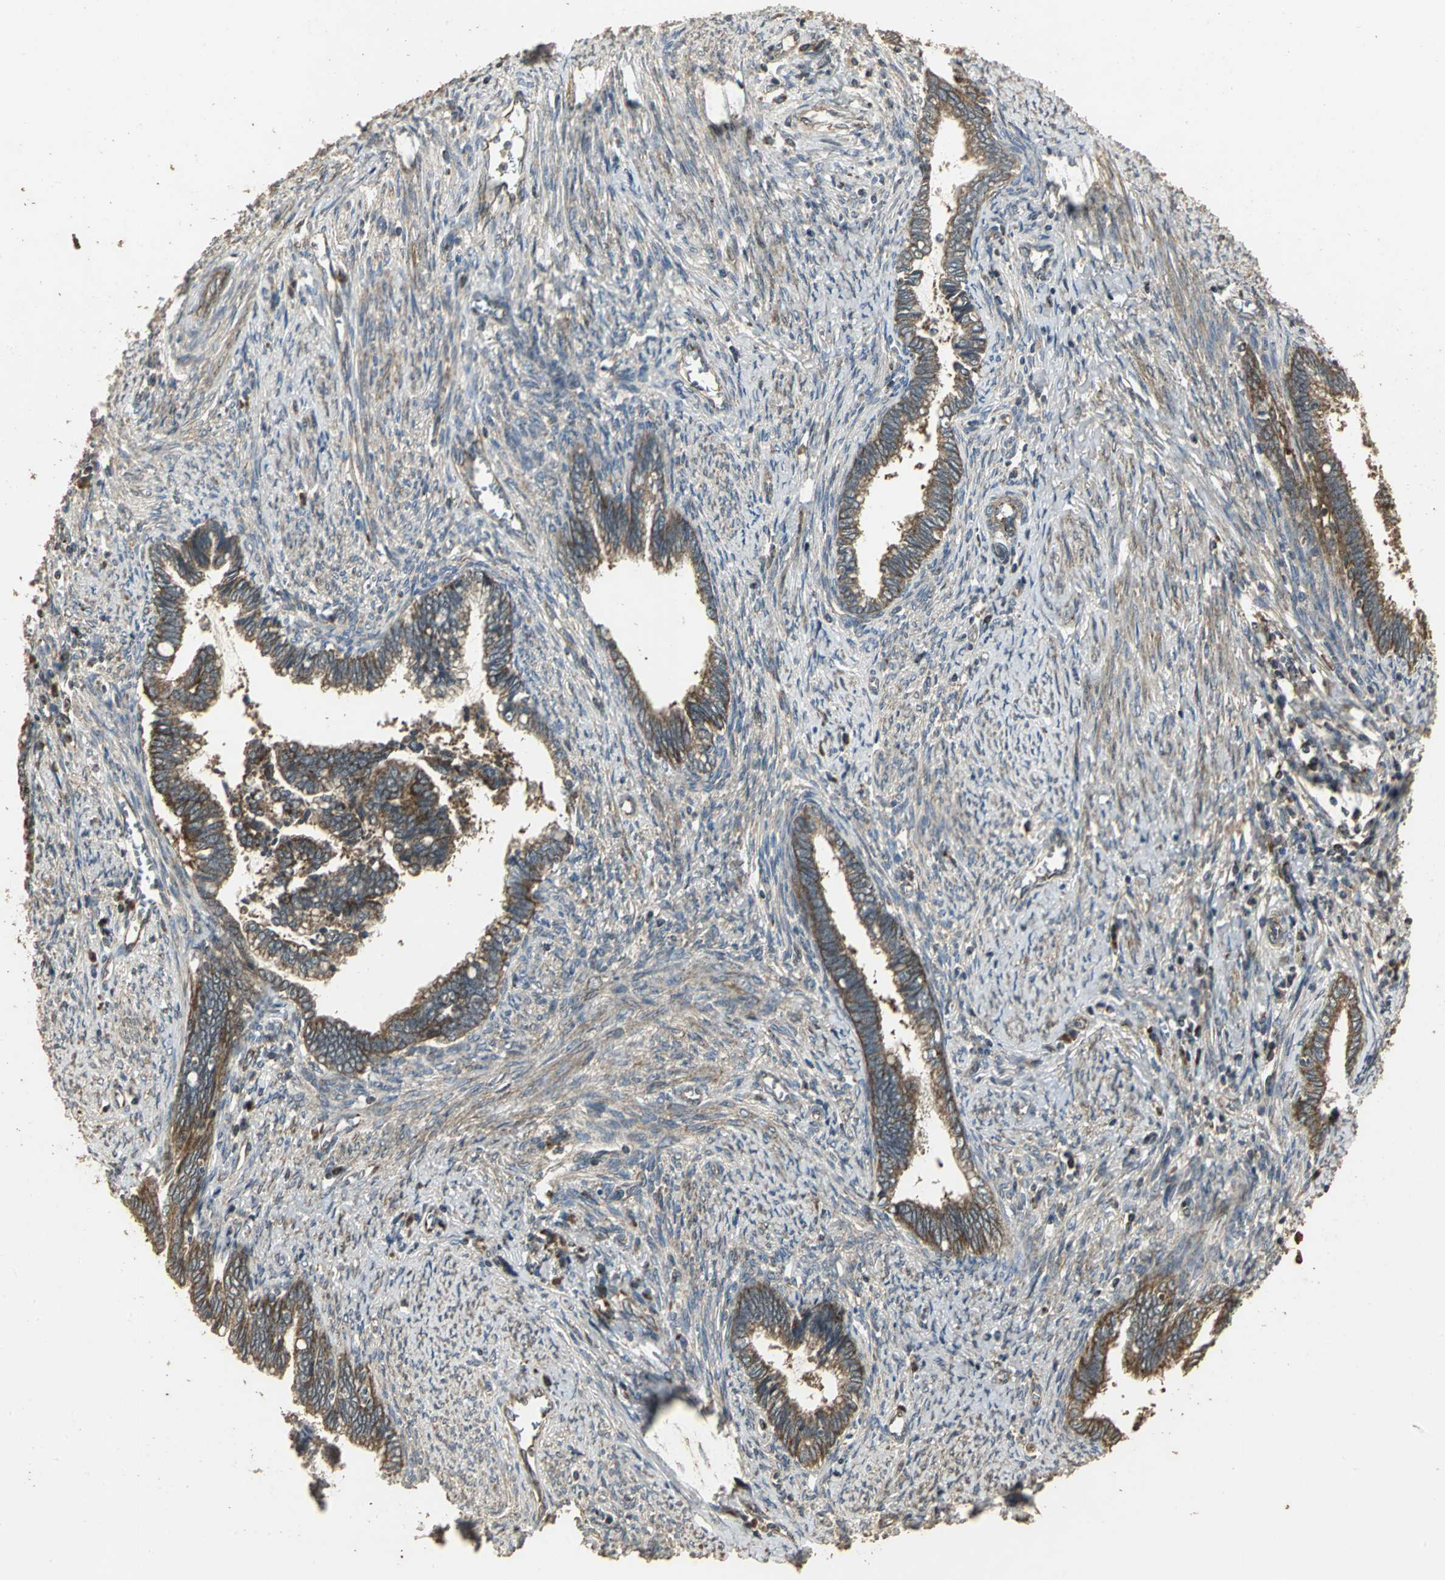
{"staining": {"intensity": "strong", "quantity": ">75%", "location": "cytoplasmic/membranous"}, "tissue": "cervical cancer", "cell_type": "Tumor cells", "image_type": "cancer", "snomed": [{"axis": "morphology", "description": "Adenocarcinoma, NOS"}, {"axis": "topography", "description": "Cervix"}], "caption": "There is high levels of strong cytoplasmic/membranous positivity in tumor cells of cervical cancer, as demonstrated by immunohistochemical staining (brown color).", "gene": "KANK1", "patient": {"sex": "female", "age": 44}}